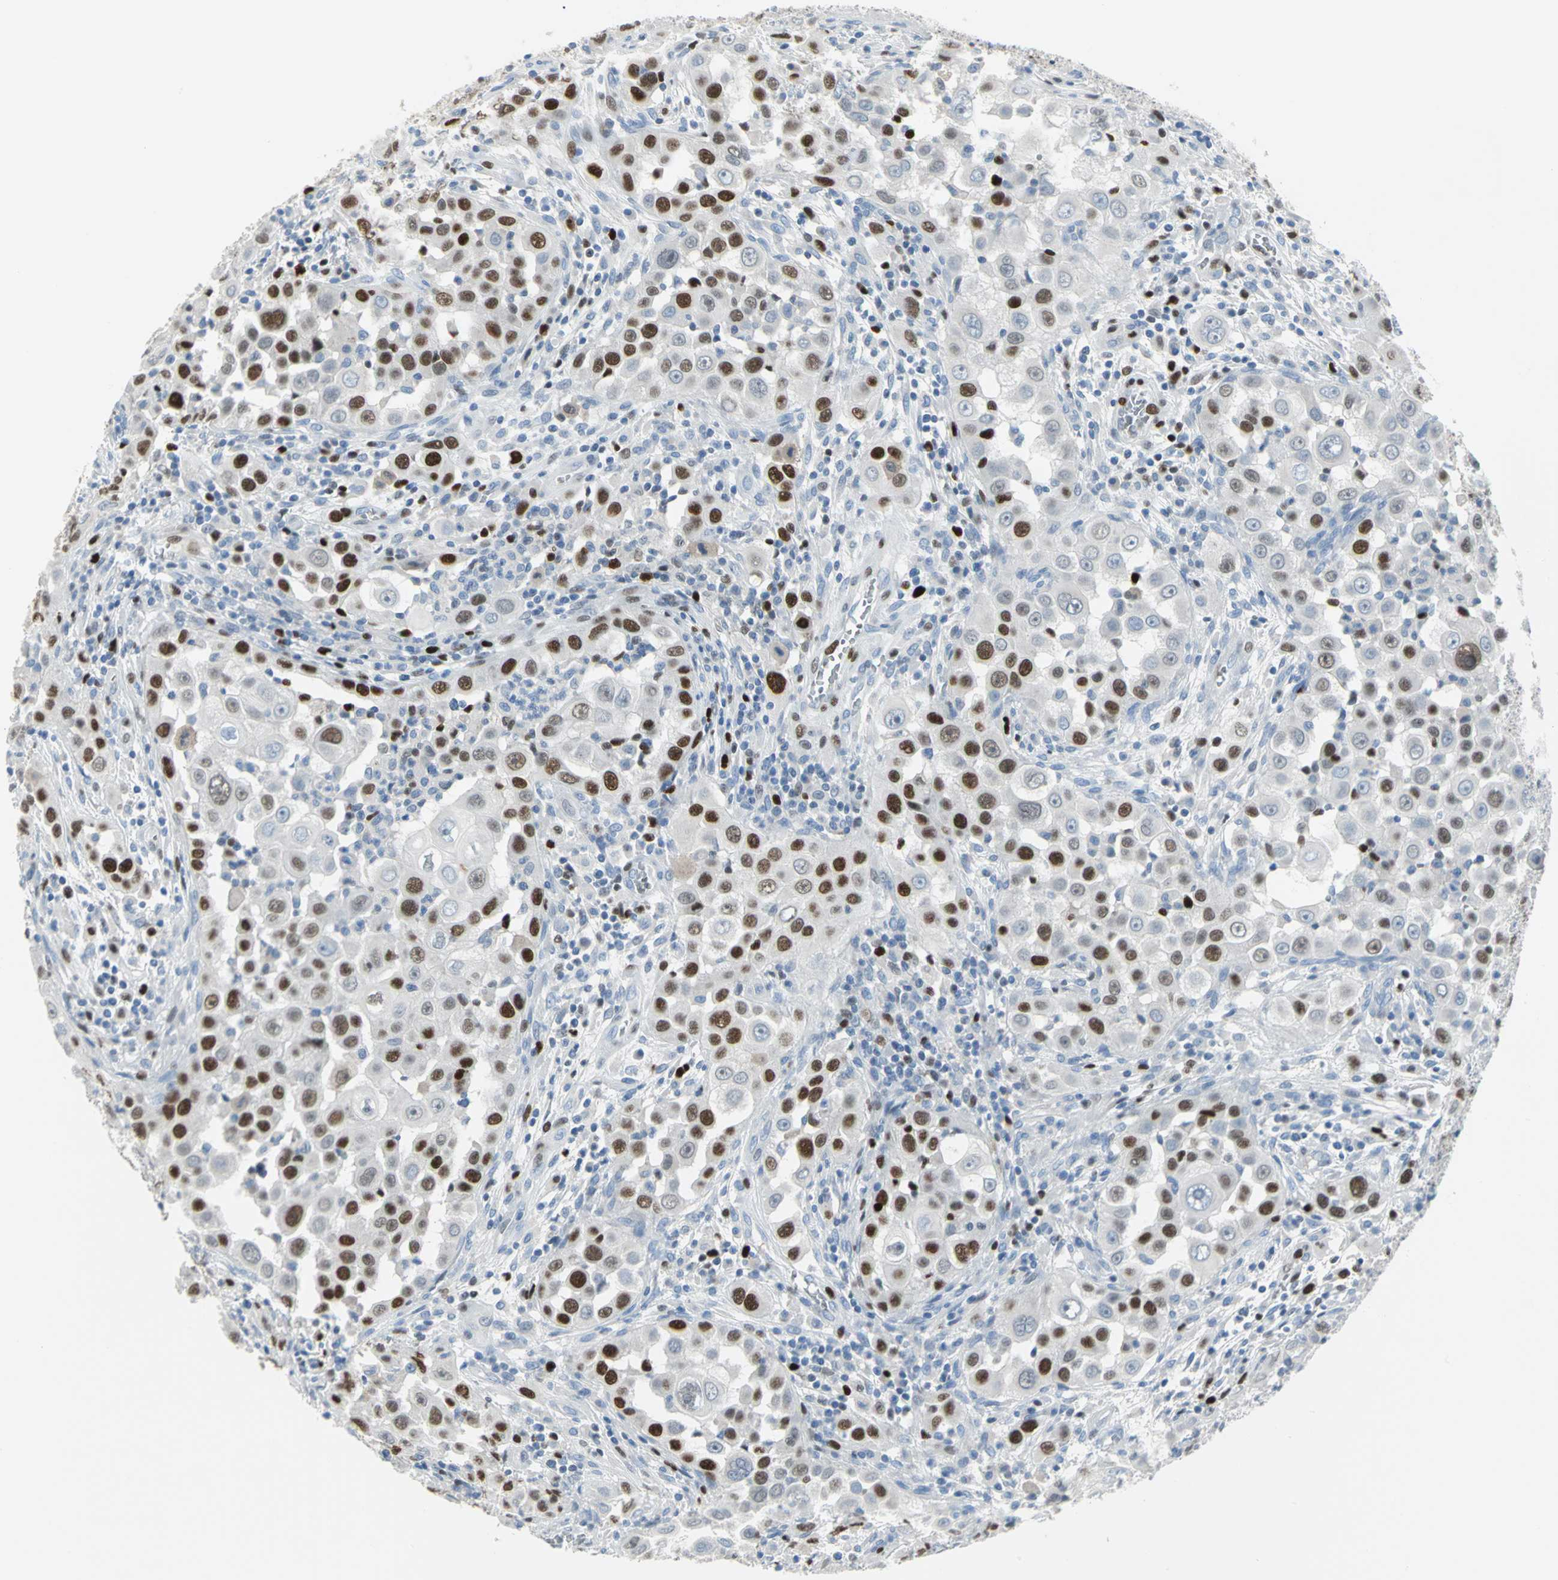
{"staining": {"intensity": "strong", "quantity": ">75%", "location": "nuclear"}, "tissue": "head and neck cancer", "cell_type": "Tumor cells", "image_type": "cancer", "snomed": [{"axis": "morphology", "description": "Carcinoma, NOS"}, {"axis": "topography", "description": "Head-Neck"}], "caption": "Protein staining by IHC reveals strong nuclear staining in about >75% of tumor cells in head and neck cancer (carcinoma). The staining is performed using DAB brown chromogen to label protein expression. The nuclei are counter-stained blue using hematoxylin.", "gene": "MCM4", "patient": {"sex": "male", "age": 87}}